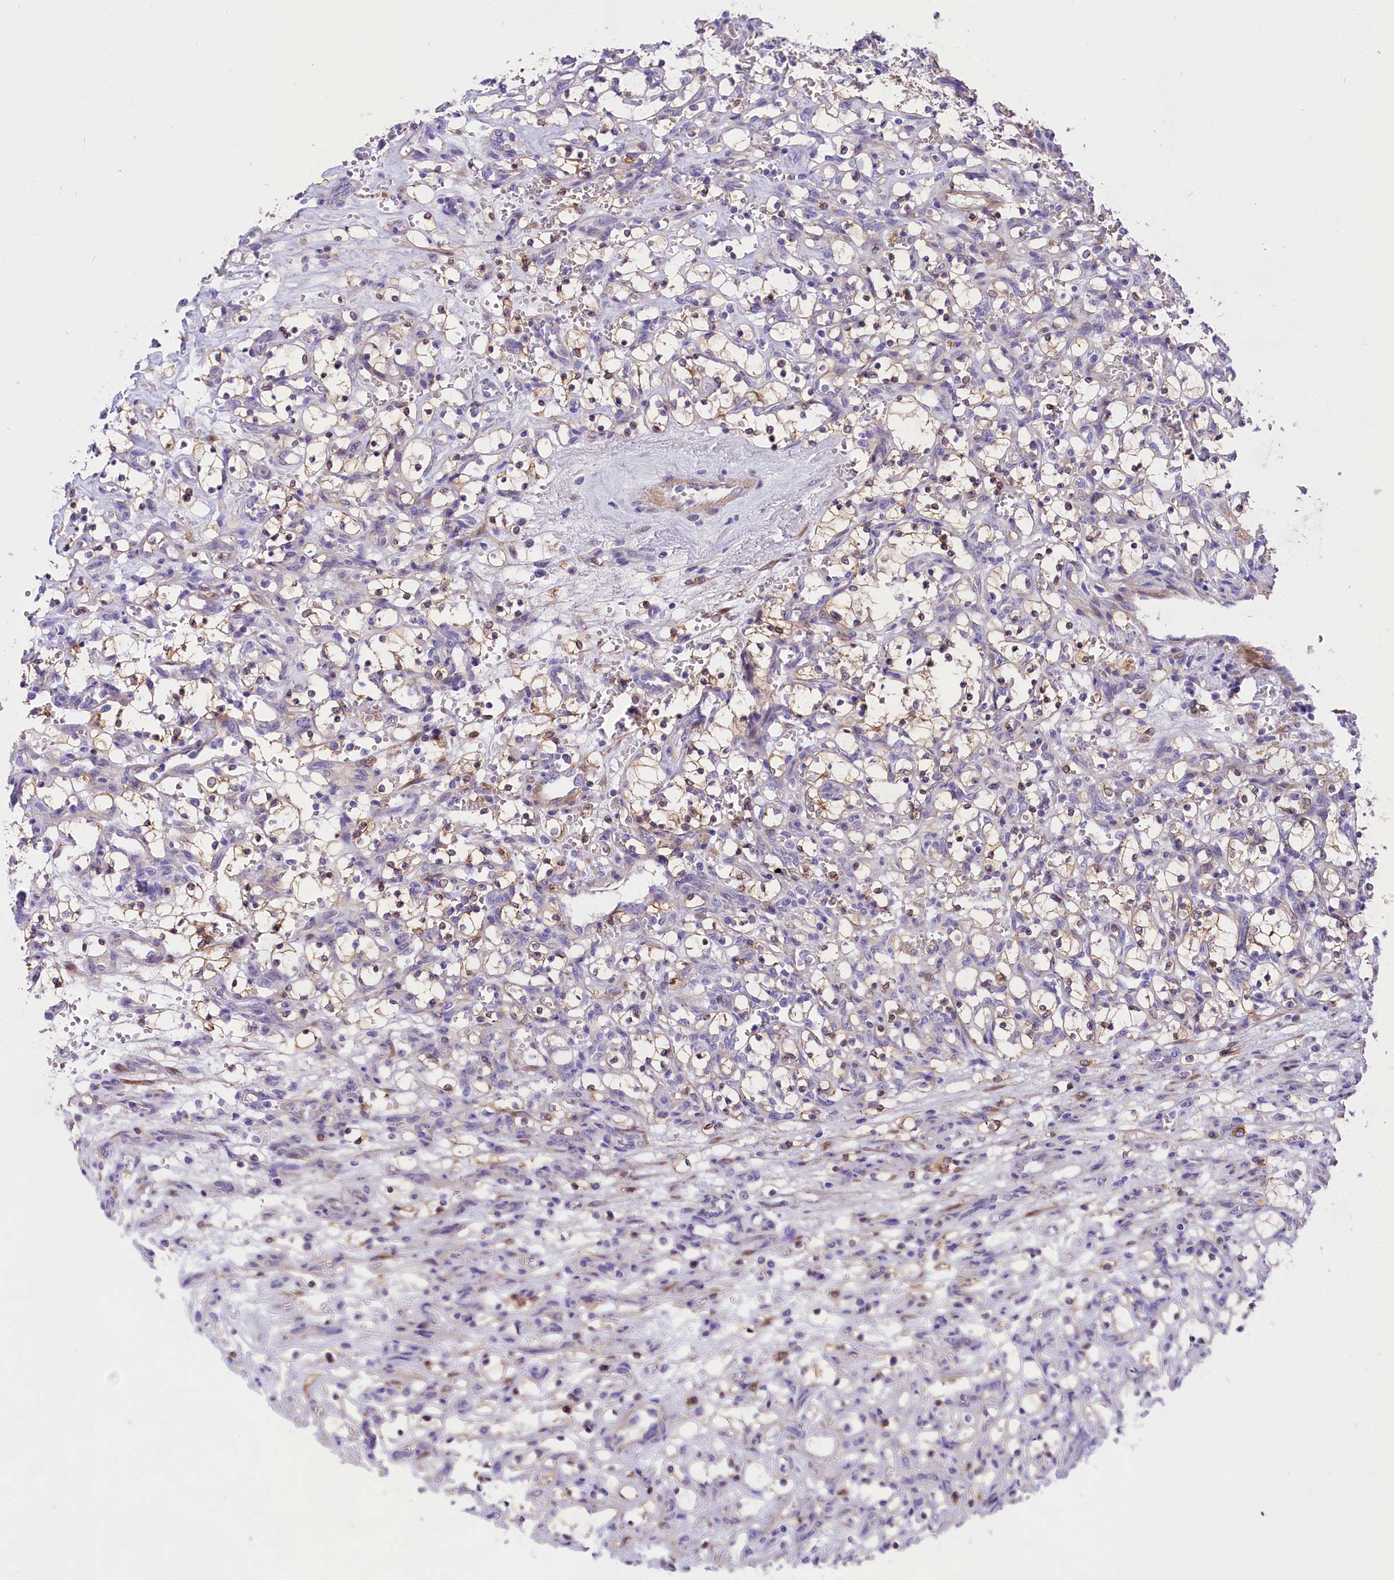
{"staining": {"intensity": "moderate", "quantity": "25%-75%", "location": "cytoplasmic/membranous"}, "tissue": "renal cancer", "cell_type": "Tumor cells", "image_type": "cancer", "snomed": [{"axis": "morphology", "description": "Adenocarcinoma, NOS"}, {"axis": "topography", "description": "Kidney"}], "caption": "A micrograph of human renal cancer (adenocarcinoma) stained for a protein demonstrates moderate cytoplasmic/membranous brown staining in tumor cells.", "gene": "PPP1R13L", "patient": {"sex": "female", "age": 69}}